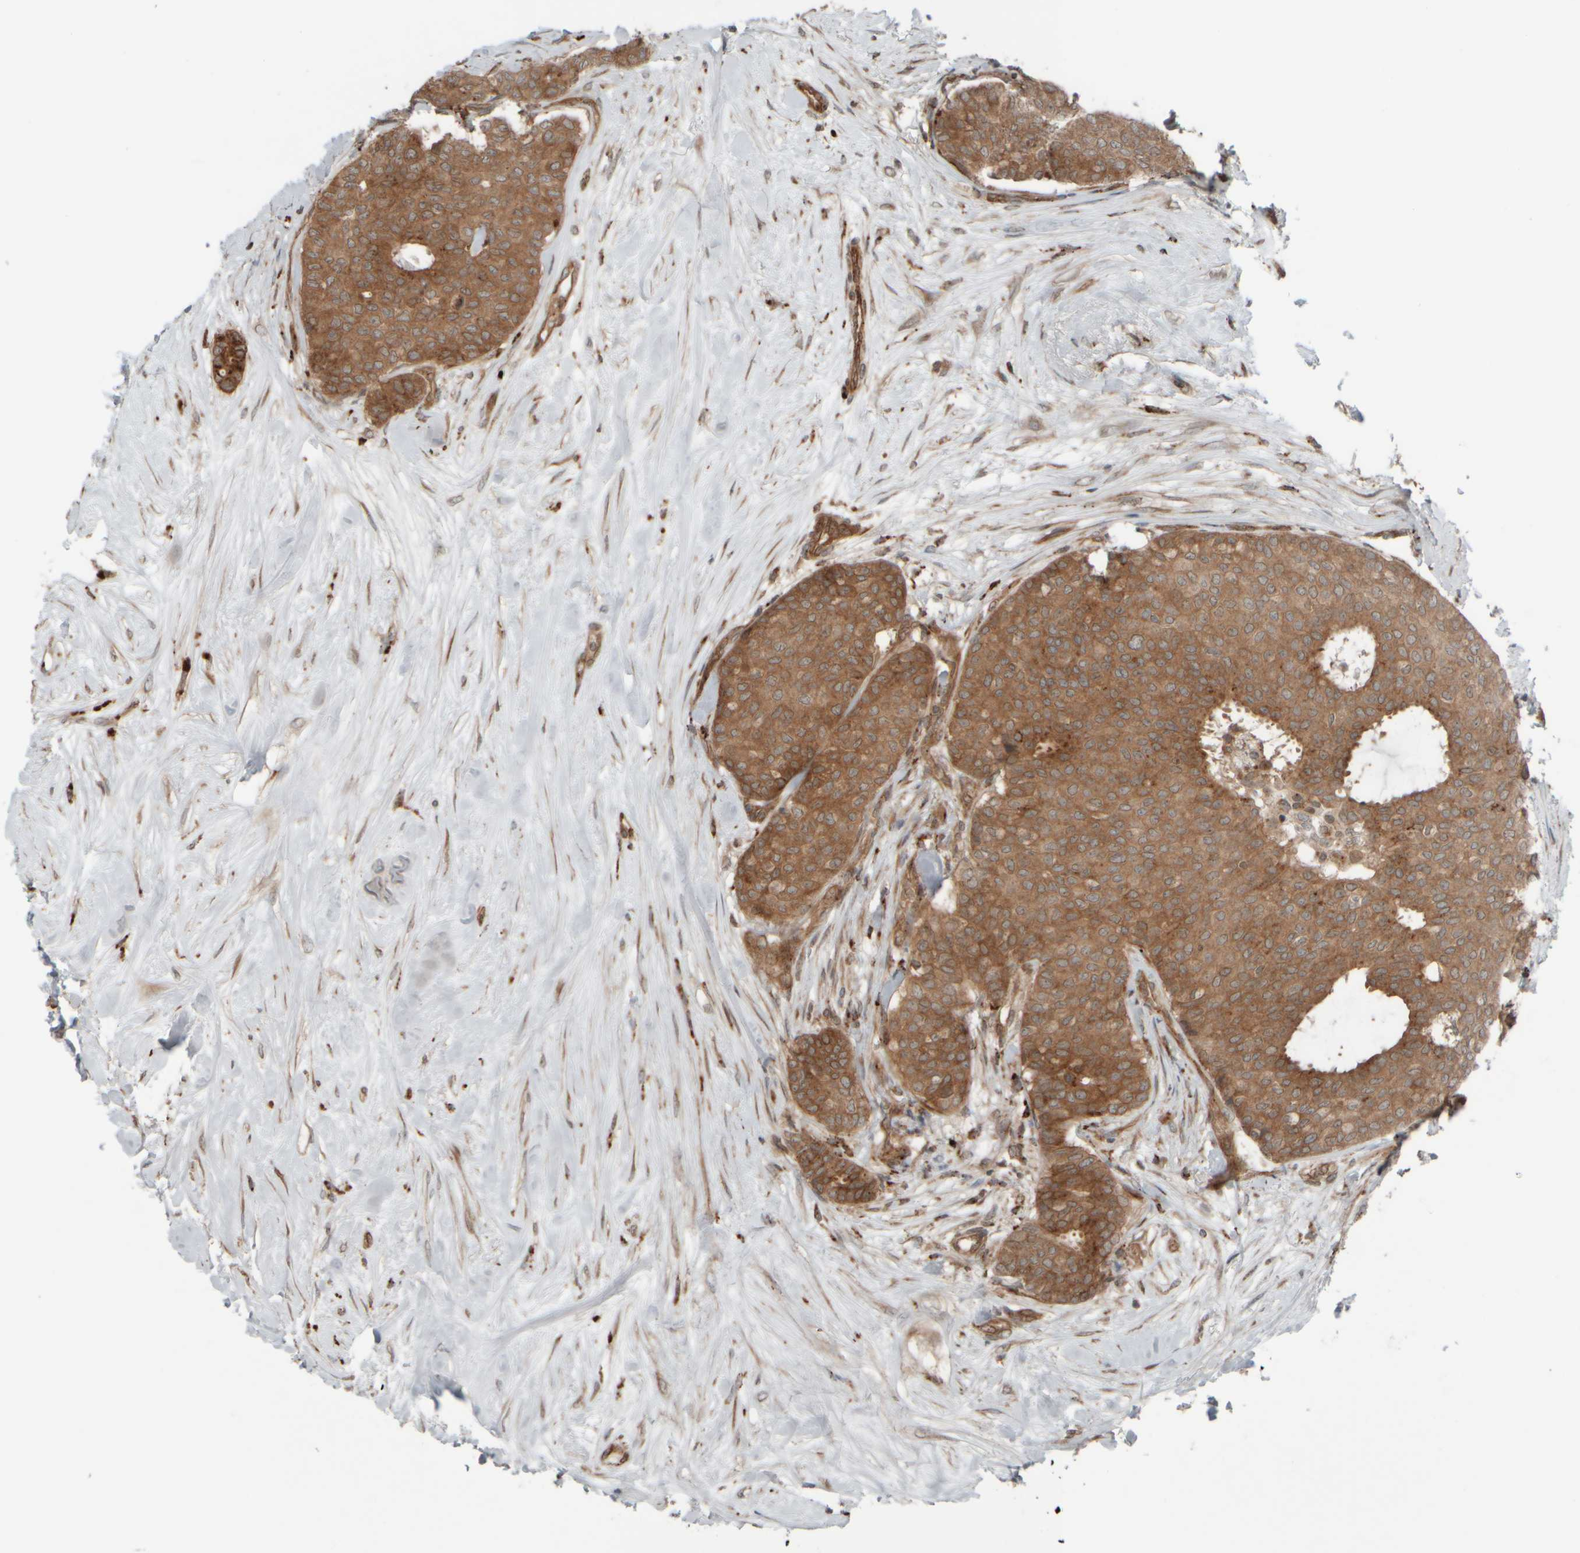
{"staining": {"intensity": "moderate", "quantity": ">75%", "location": "cytoplasmic/membranous"}, "tissue": "breast cancer", "cell_type": "Tumor cells", "image_type": "cancer", "snomed": [{"axis": "morphology", "description": "Duct carcinoma"}, {"axis": "topography", "description": "Breast"}], "caption": "IHC staining of invasive ductal carcinoma (breast), which reveals medium levels of moderate cytoplasmic/membranous expression in about >75% of tumor cells indicating moderate cytoplasmic/membranous protein expression. The staining was performed using DAB (3,3'-diaminobenzidine) (brown) for protein detection and nuclei were counterstained in hematoxylin (blue).", "gene": "GIGYF1", "patient": {"sex": "female", "age": 75}}